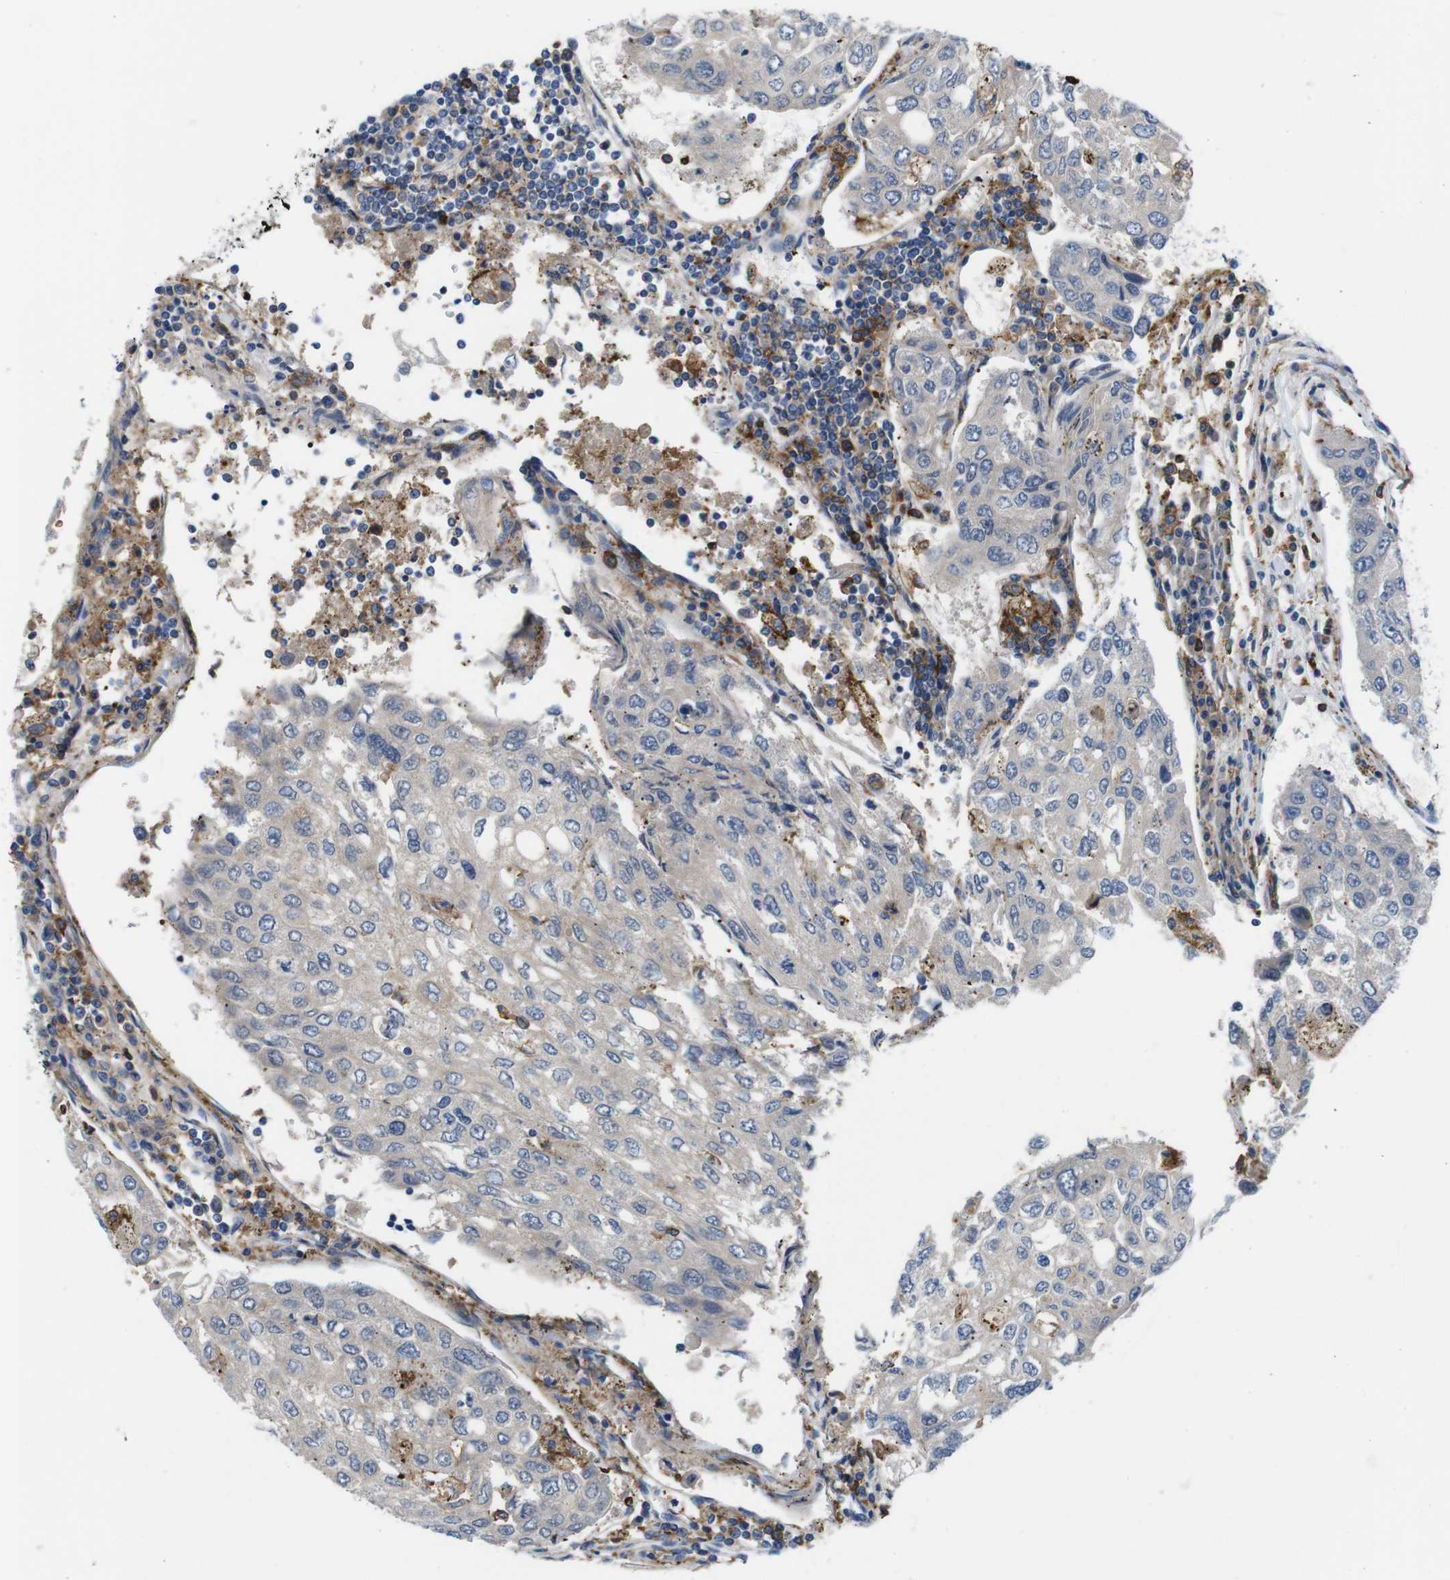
{"staining": {"intensity": "negative", "quantity": "none", "location": "none"}, "tissue": "urothelial cancer", "cell_type": "Tumor cells", "image_type": "cancer", "snomed": [{"axis": "morphology", "description": "Urothelial carcinoma, High grade"}, {"axis": "topography", "description": "Lymph node"}, {"axis": "topography", "description": "Urinary bladder"}], "caption": "IHC histopathology image of human urothelial cancer stained for a protein (brown), which shows no expression in tumor cells.", "gene": "CD300C", "patient": {"sex": "male", "age": 51}}